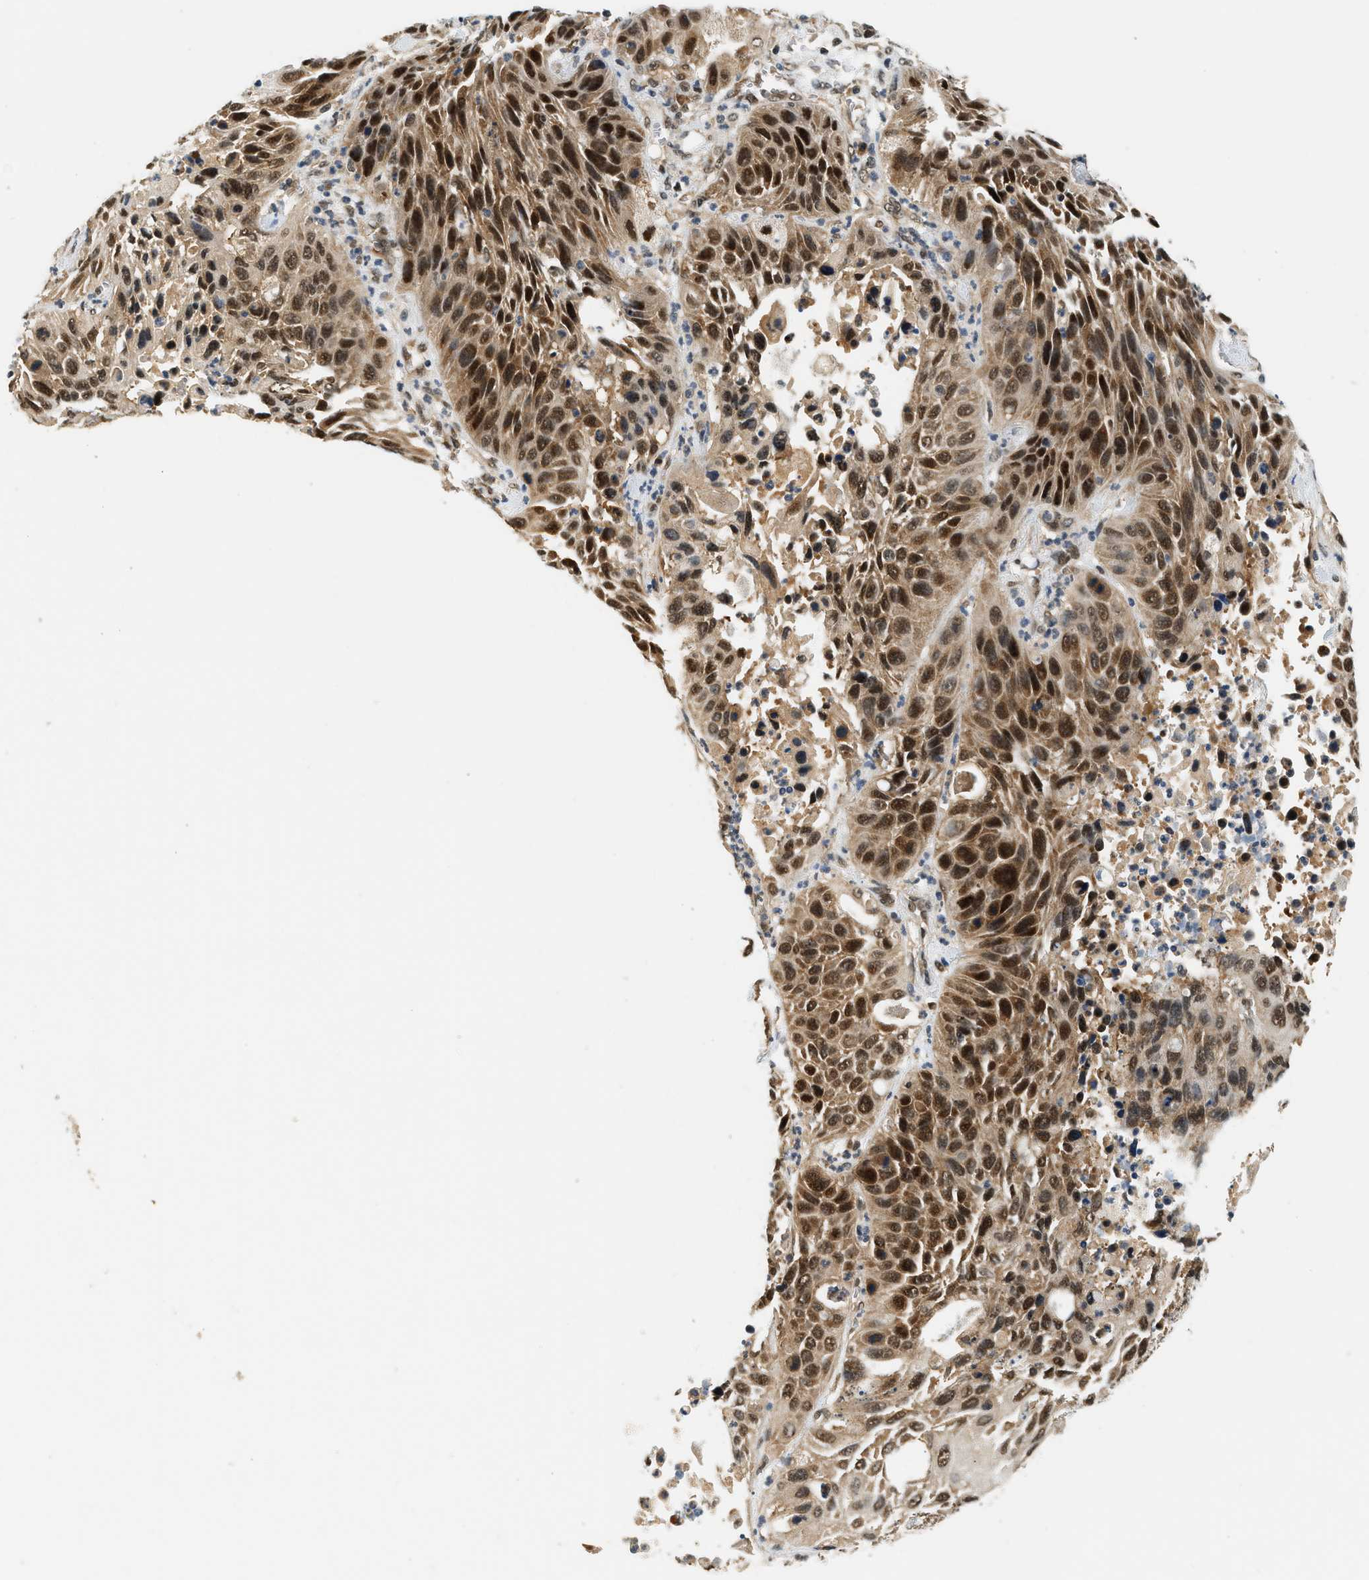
{"staining": {"intensity": "strong", "quantity": ">75%", "location": "cytoplasmic/membranous,nuclear"}, "tissue": "lung cancer", "cell_type": "Tumor cells", "image_type": "cancer", "snomed": [{"axis": "morphology", "description": "Squamous cell carcinoma, NOS"}, {"axis": "topography", "description": "Lung"}], "caption": "This photomicrograph demonstrates IHC staining of human lung squamous cell carcinoma, with high strong cytoplasmic/membranous and nuclear staining in about >75% of tumor cells.", "gene": "PSMD3", "patient": {"sex": "female", "age": 76}}